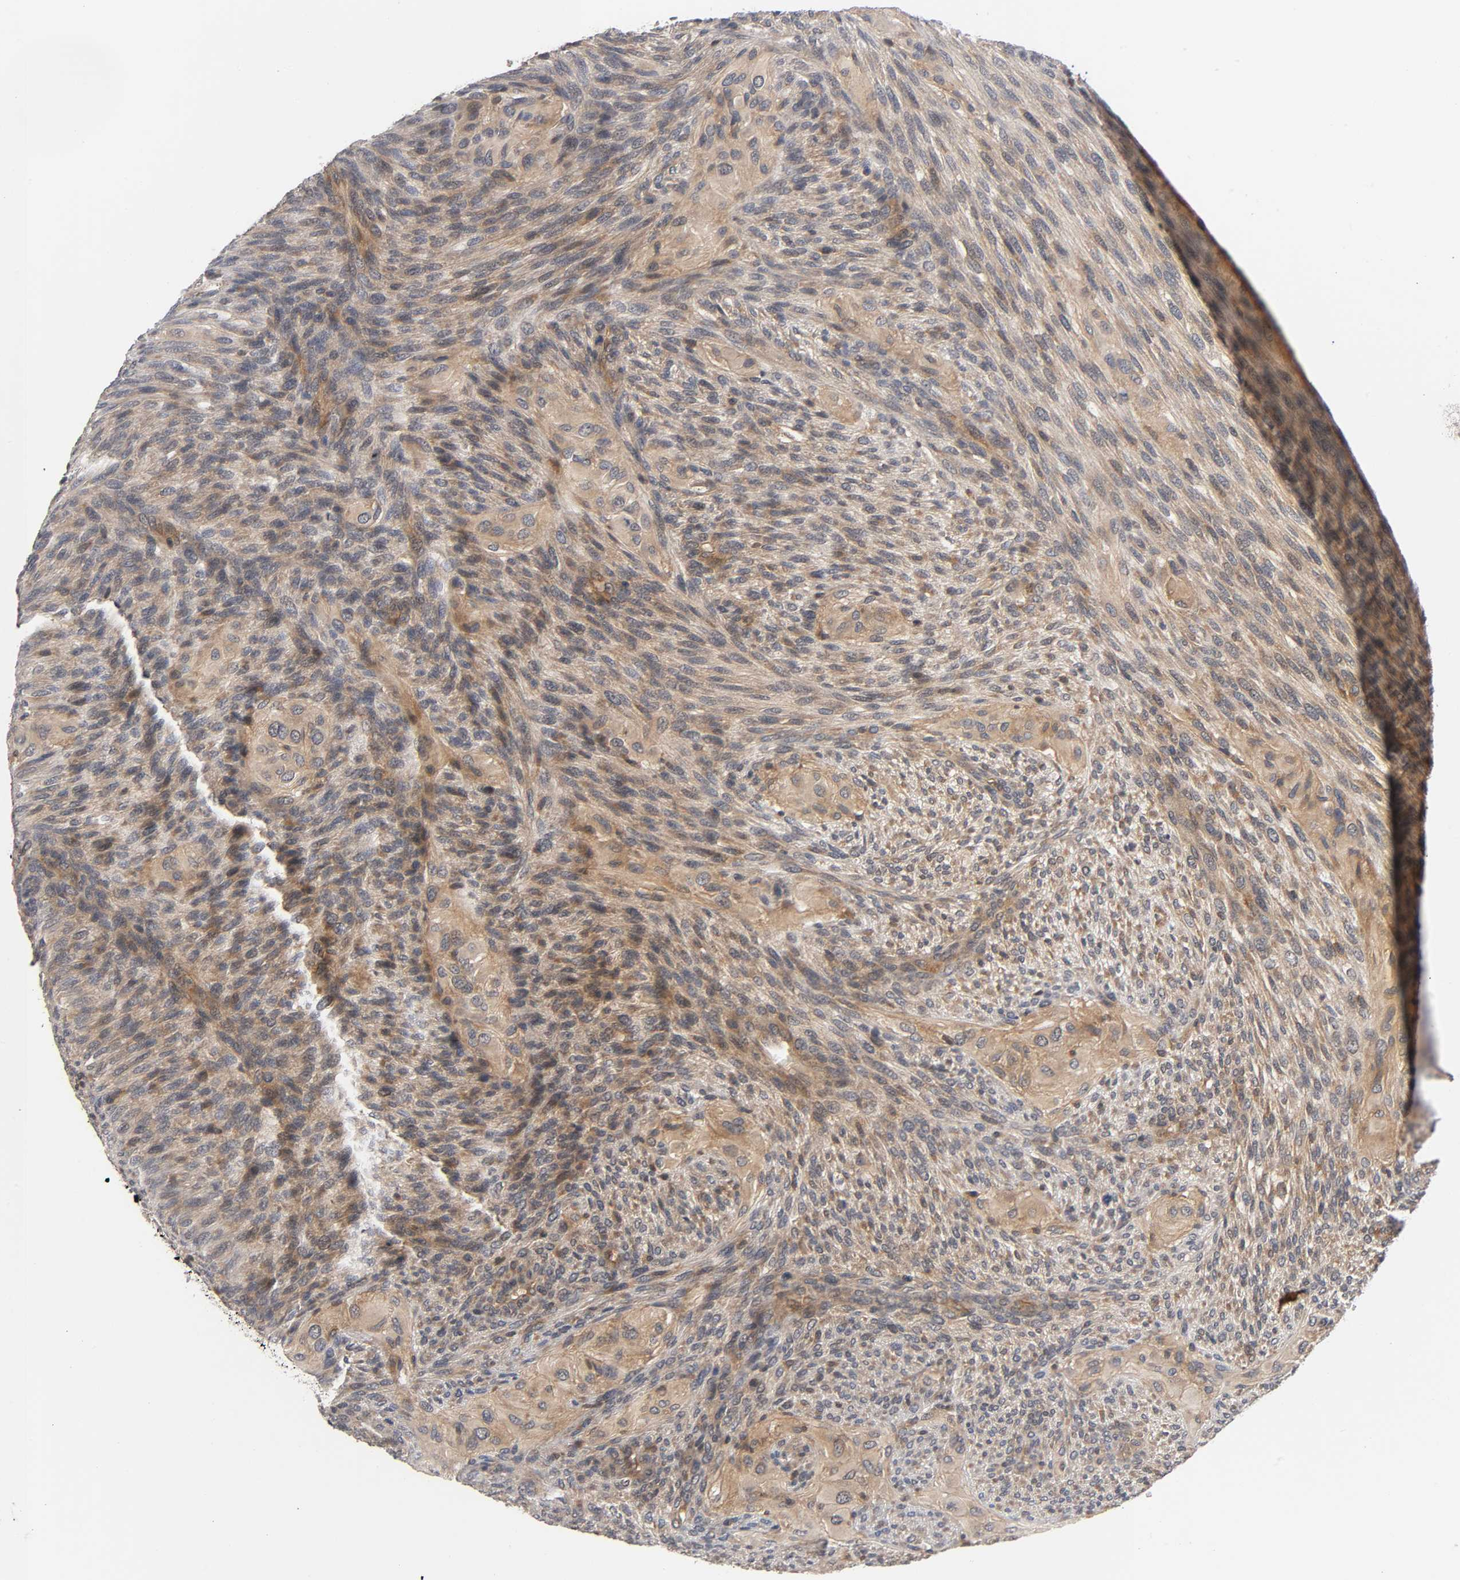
{"staining": {"intensity": "moderate", "quantity": ">75%", "location": "cytoplasmic/membranous"}, "tissue": "glioma", "cell_type": "Tumor cells", "image_type": "cancer", "snomed": [{"axis": "morphology", "description": "Glioma, malignant, High grade"}, {"axis": "topography", "description": "Cerebral cortex"}], "caption": "Immunohistochemical staining of malignant glioma (high-grade) exhibits medium levels of moderate cytoplasmic/membranous protein positivity in about >75% of tumor cells. Immunohistochemistry (ihc) stains the protein of interest in brown and the nuclei are stained blue.", "gene": "PRKAB1", "patient": {"sex": "female", "age": 55}}